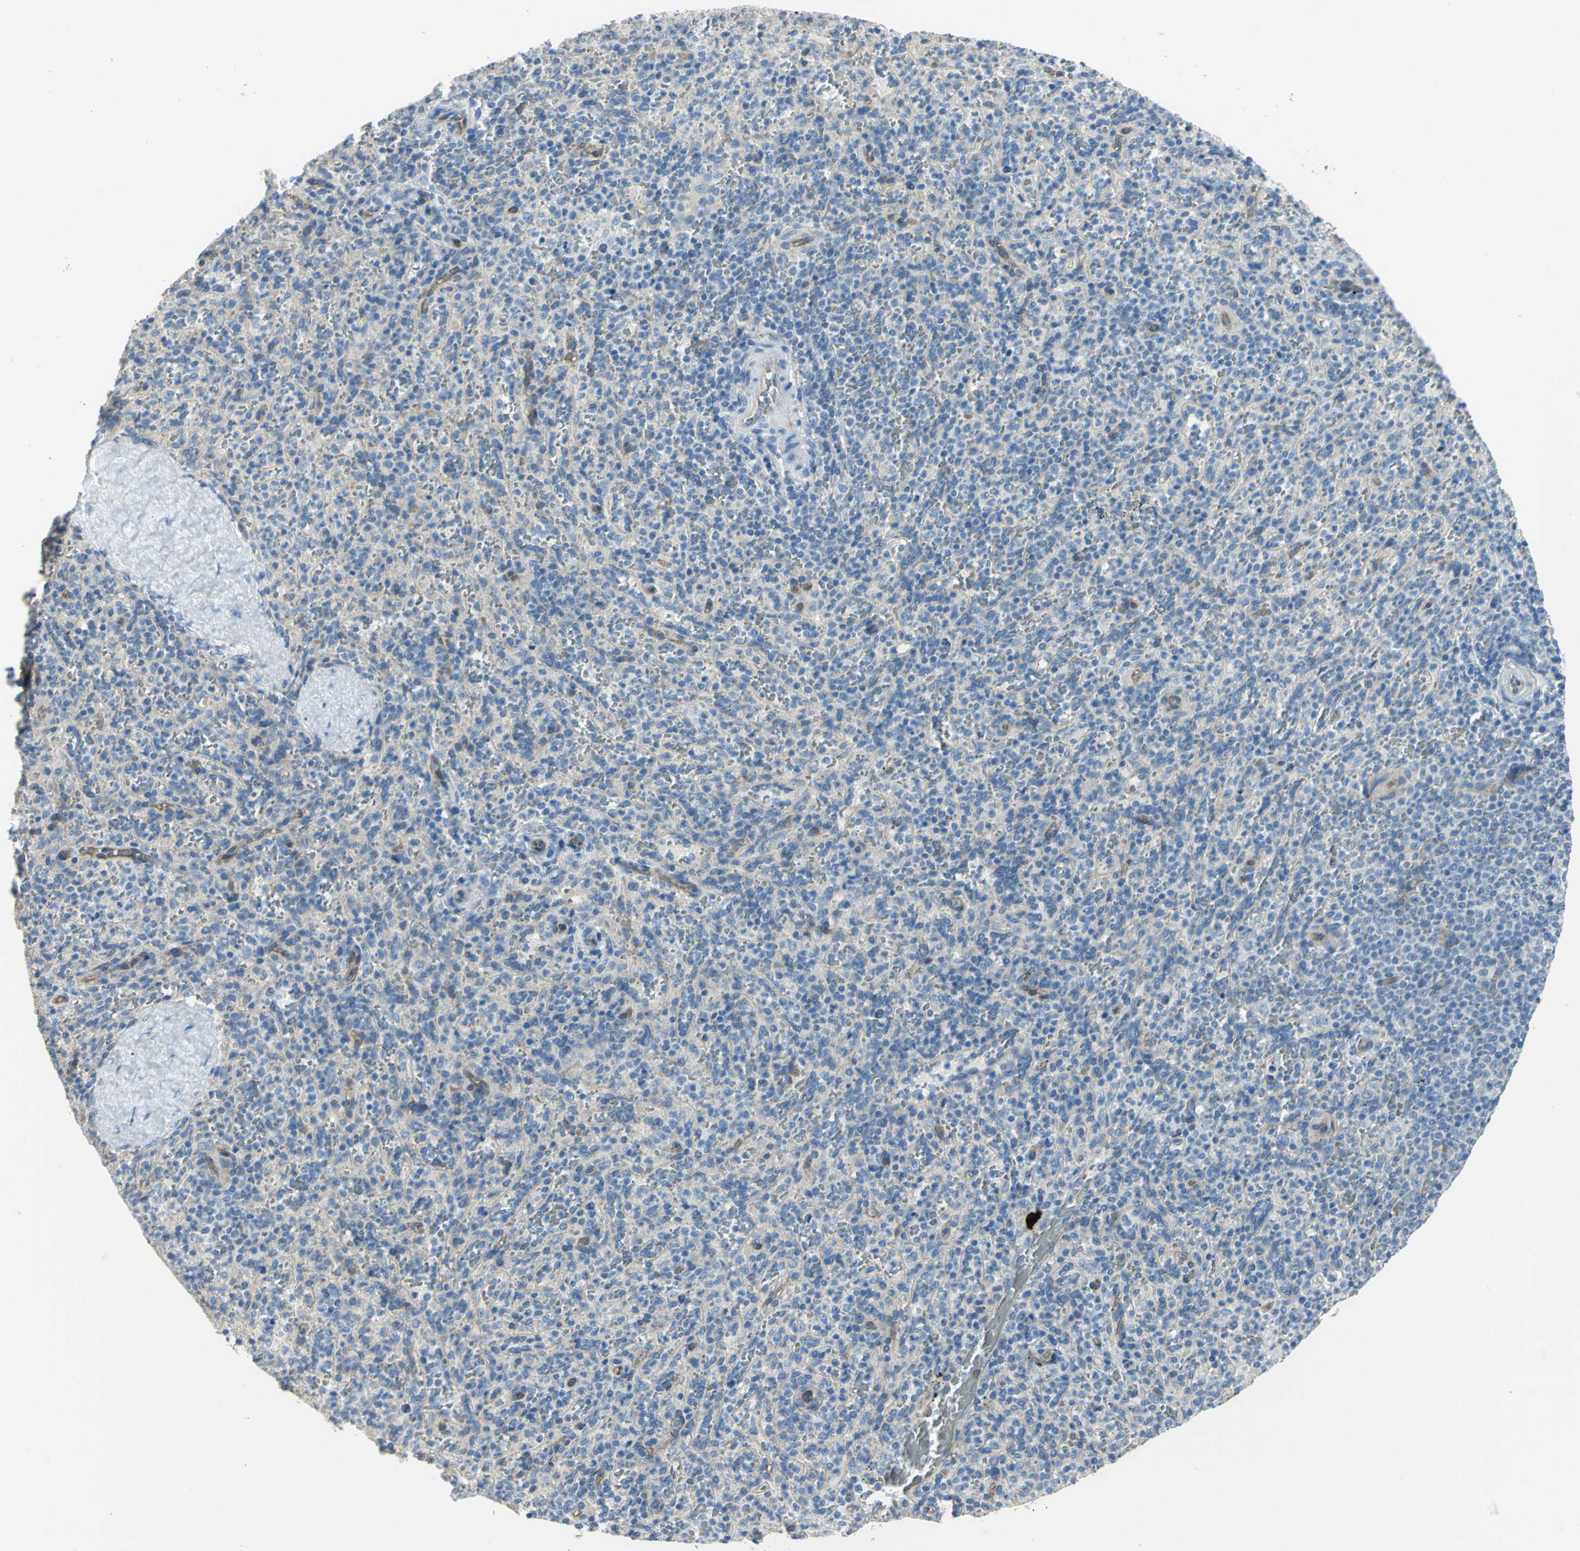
{"staining": {"intensity": "negative", "quantity": "none", "location": "none"}, "tissue": "spleen", "cell_type": "Cells in red pulp", "image_type": "normal", "snomed": [{"axis": "morphology", "description": "Normal tissue, NOS"}, {"axis": "topography", "description": "Spleen"}], "caption": "IHC histopathology image of unremarkable human spleen stained for a protein (brown), which demonstrates no positivity in cells in red pulp.", "gene": "HTR1F", "patient": {"sex": "male", "age": 36}}